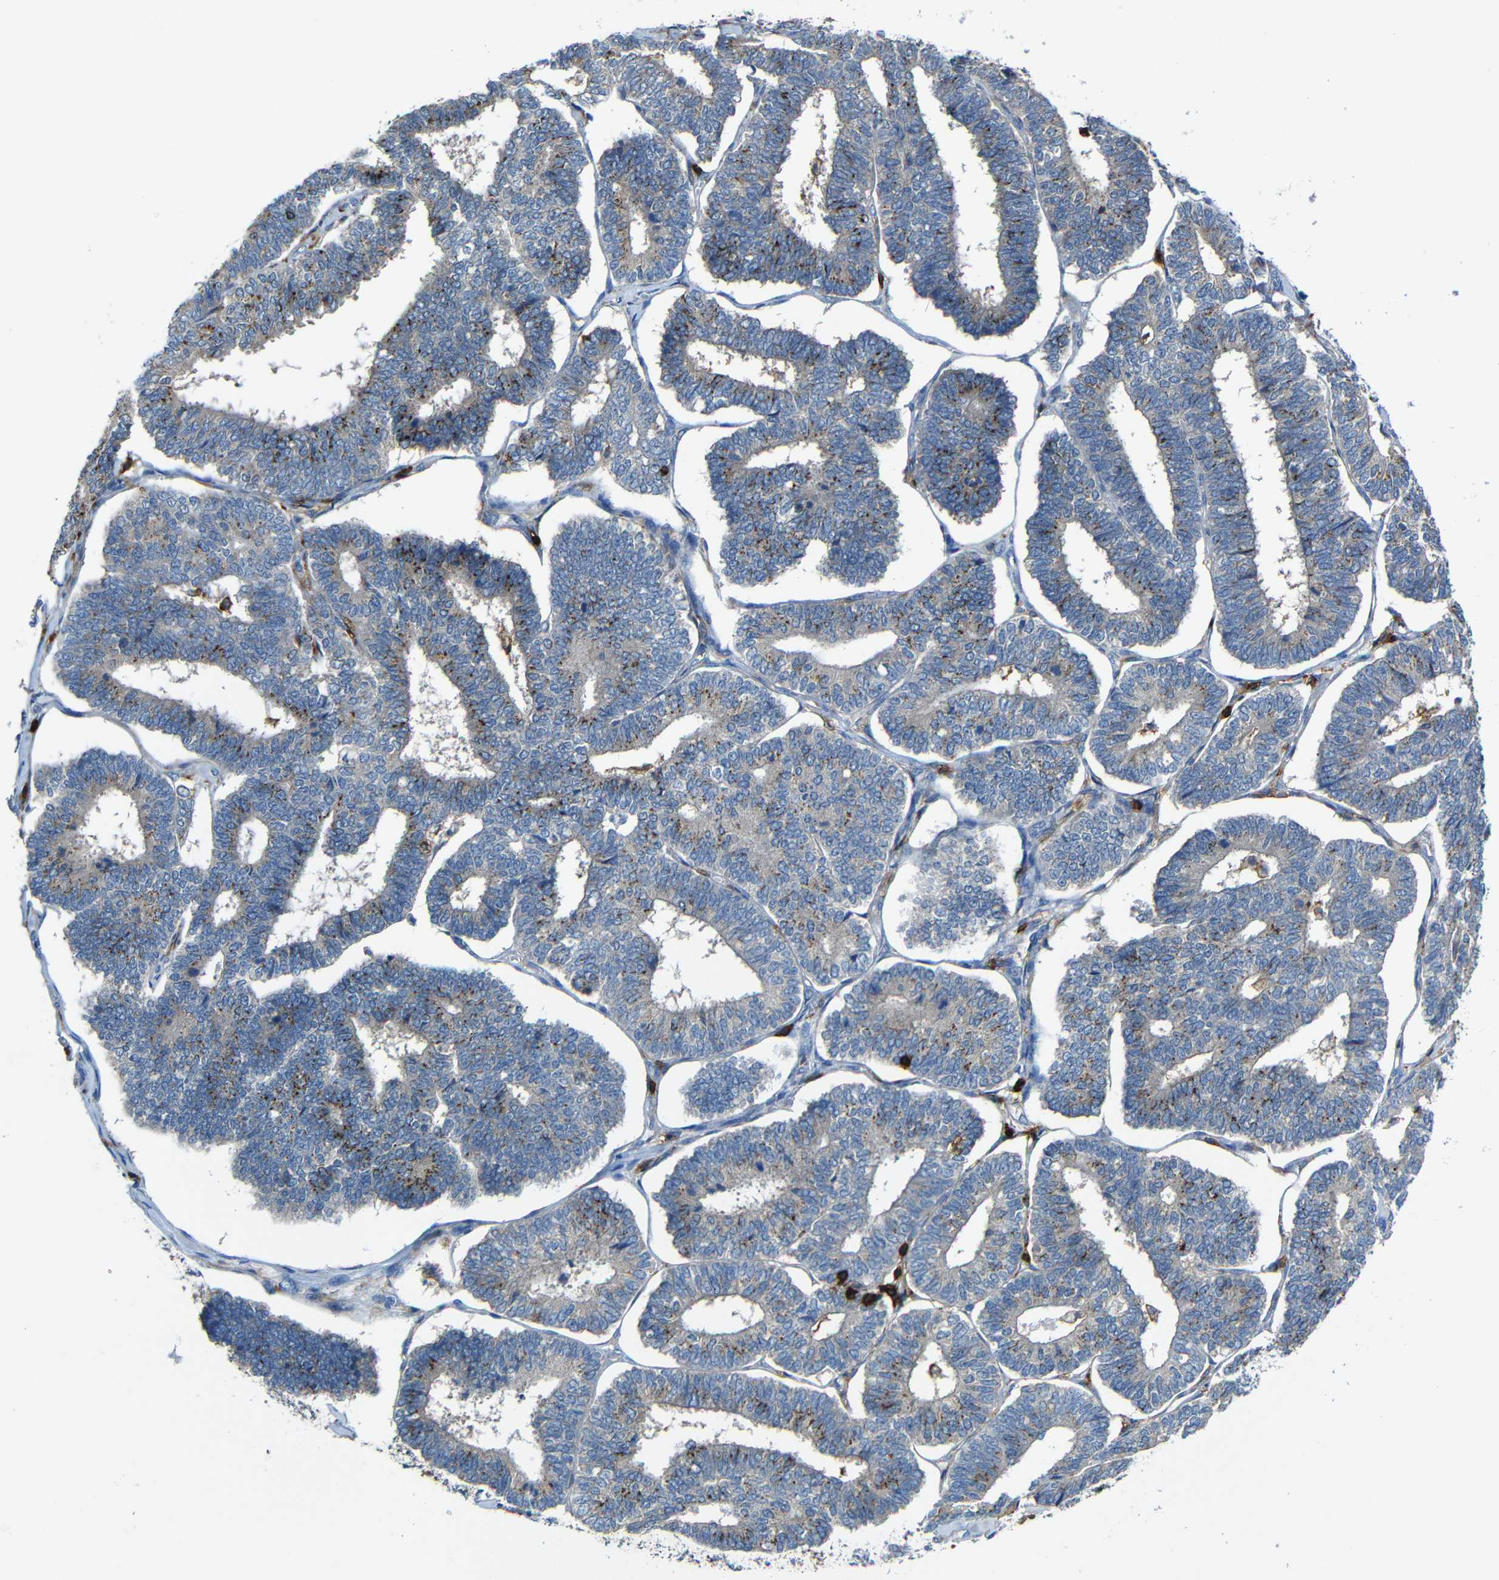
{"staining": {"intensity": "moderate", "quantity": "25%-75%", "location": "cytoplasmic/membranous"}, "tissue": "endometrial cancer", "cell_type": "Tumor cells", "image_type": "cancer", "snomed": [{"axis": "morphology", "description": "Adenocarcinoma, NOS"}, {"axis": "topography", "description": "Endometrium"}], "caption": "Human adenocarcinoma (endometrial) stained with a protein marker exhibits moderate staining in tumor cells.", "gene": "P2RY12", "patient": {"sex": "female", "age": 70}}